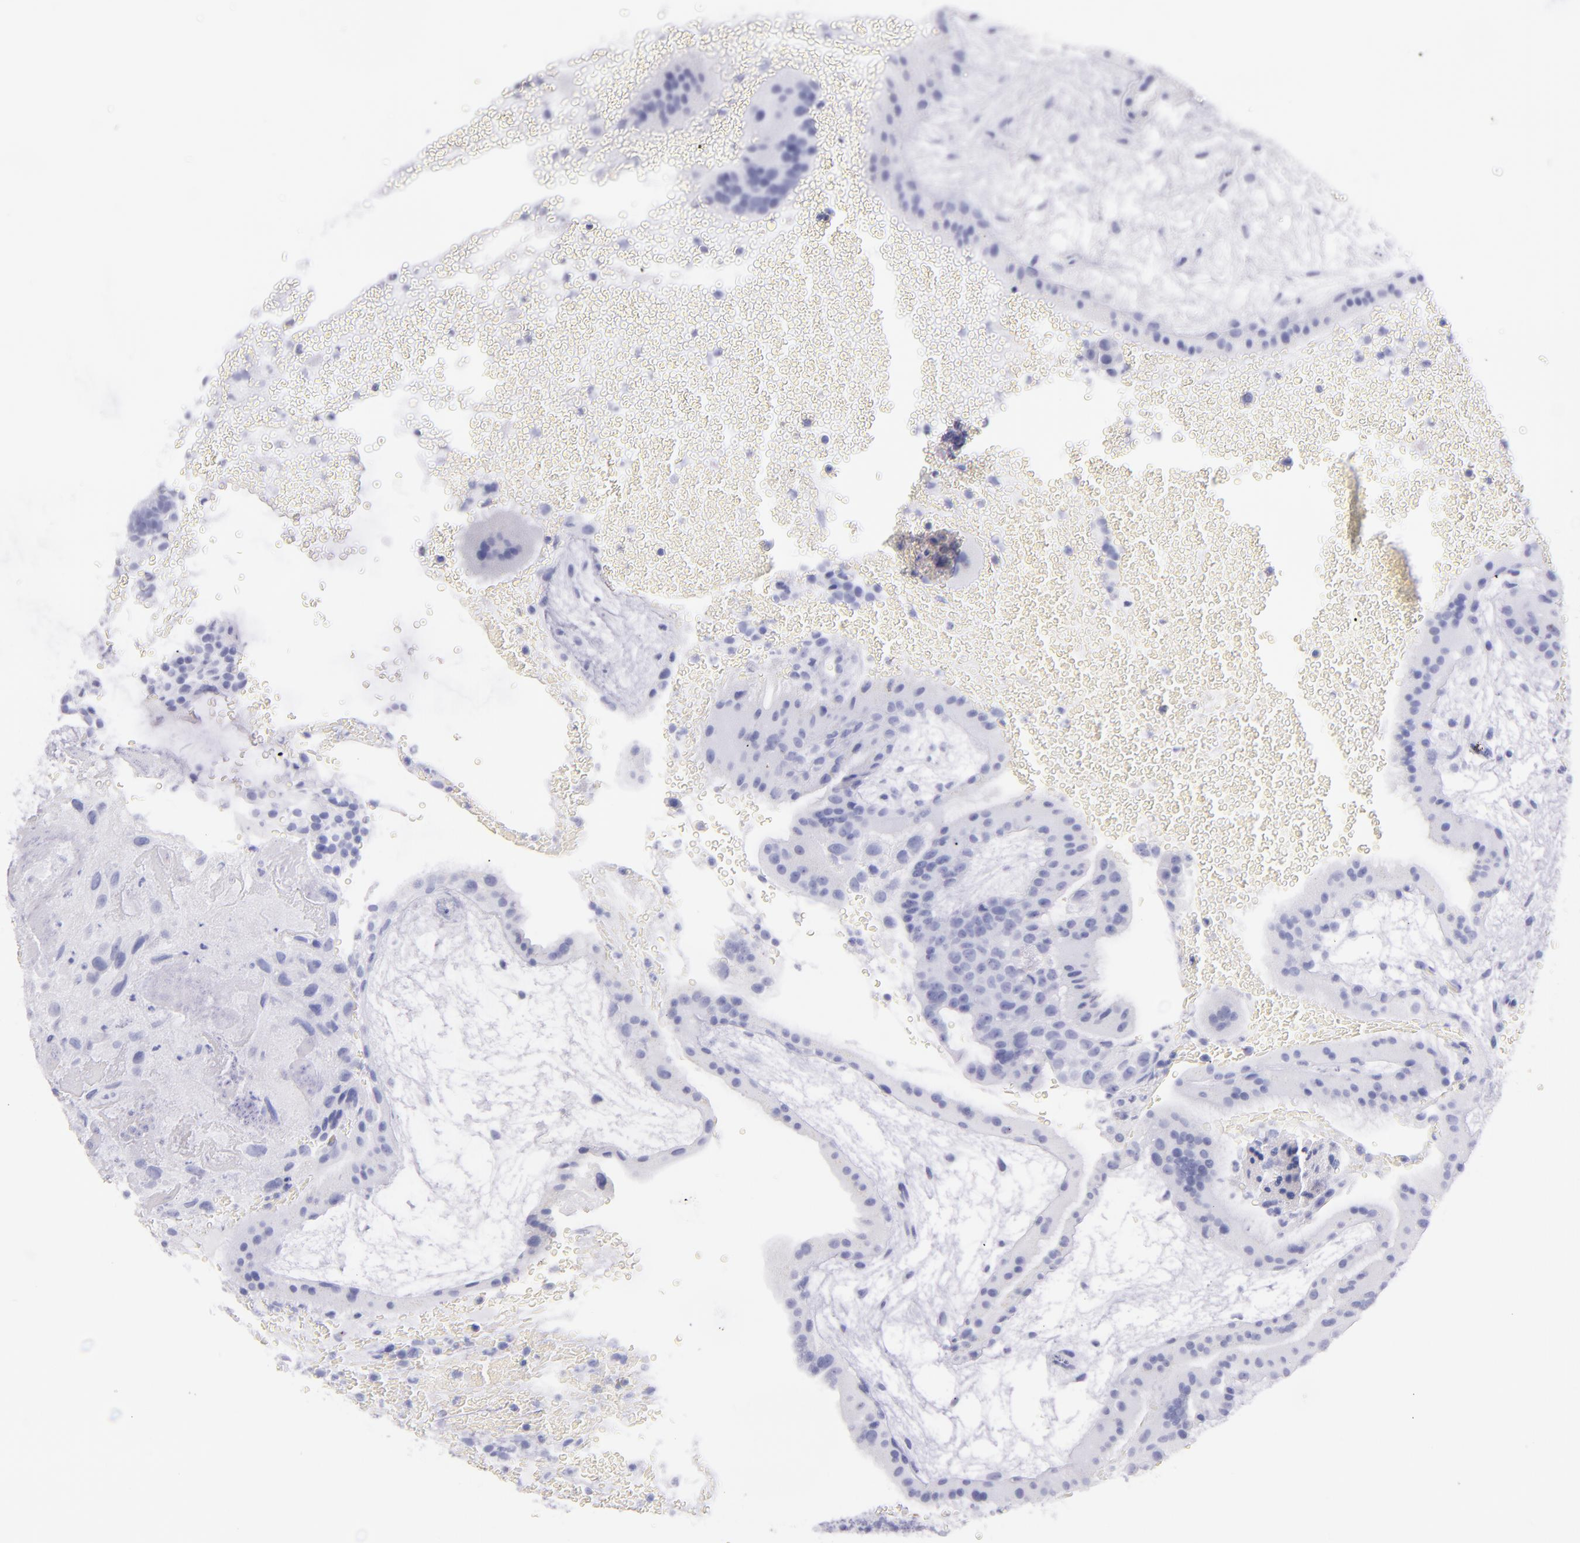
{"staining": {"intensity": "negative", "quantity": "none", "location": "none"}, "tissue": "placenta", "cell_type": "Decidual cells", "image_type": "normal", "snomed": [{"axis": "morphology", "description": "Normal tissue, NOS"}, {"axis": "topography", "description": "Placenta"}], "caption": "This micrograph is of normal placenta stained with IHC to label a protein in brown with the nuclei are counter-stained blue. There is no expression in decidual cells.", "gene": "SFTPA2", "patient": {"sex": "female", "age": 19}}